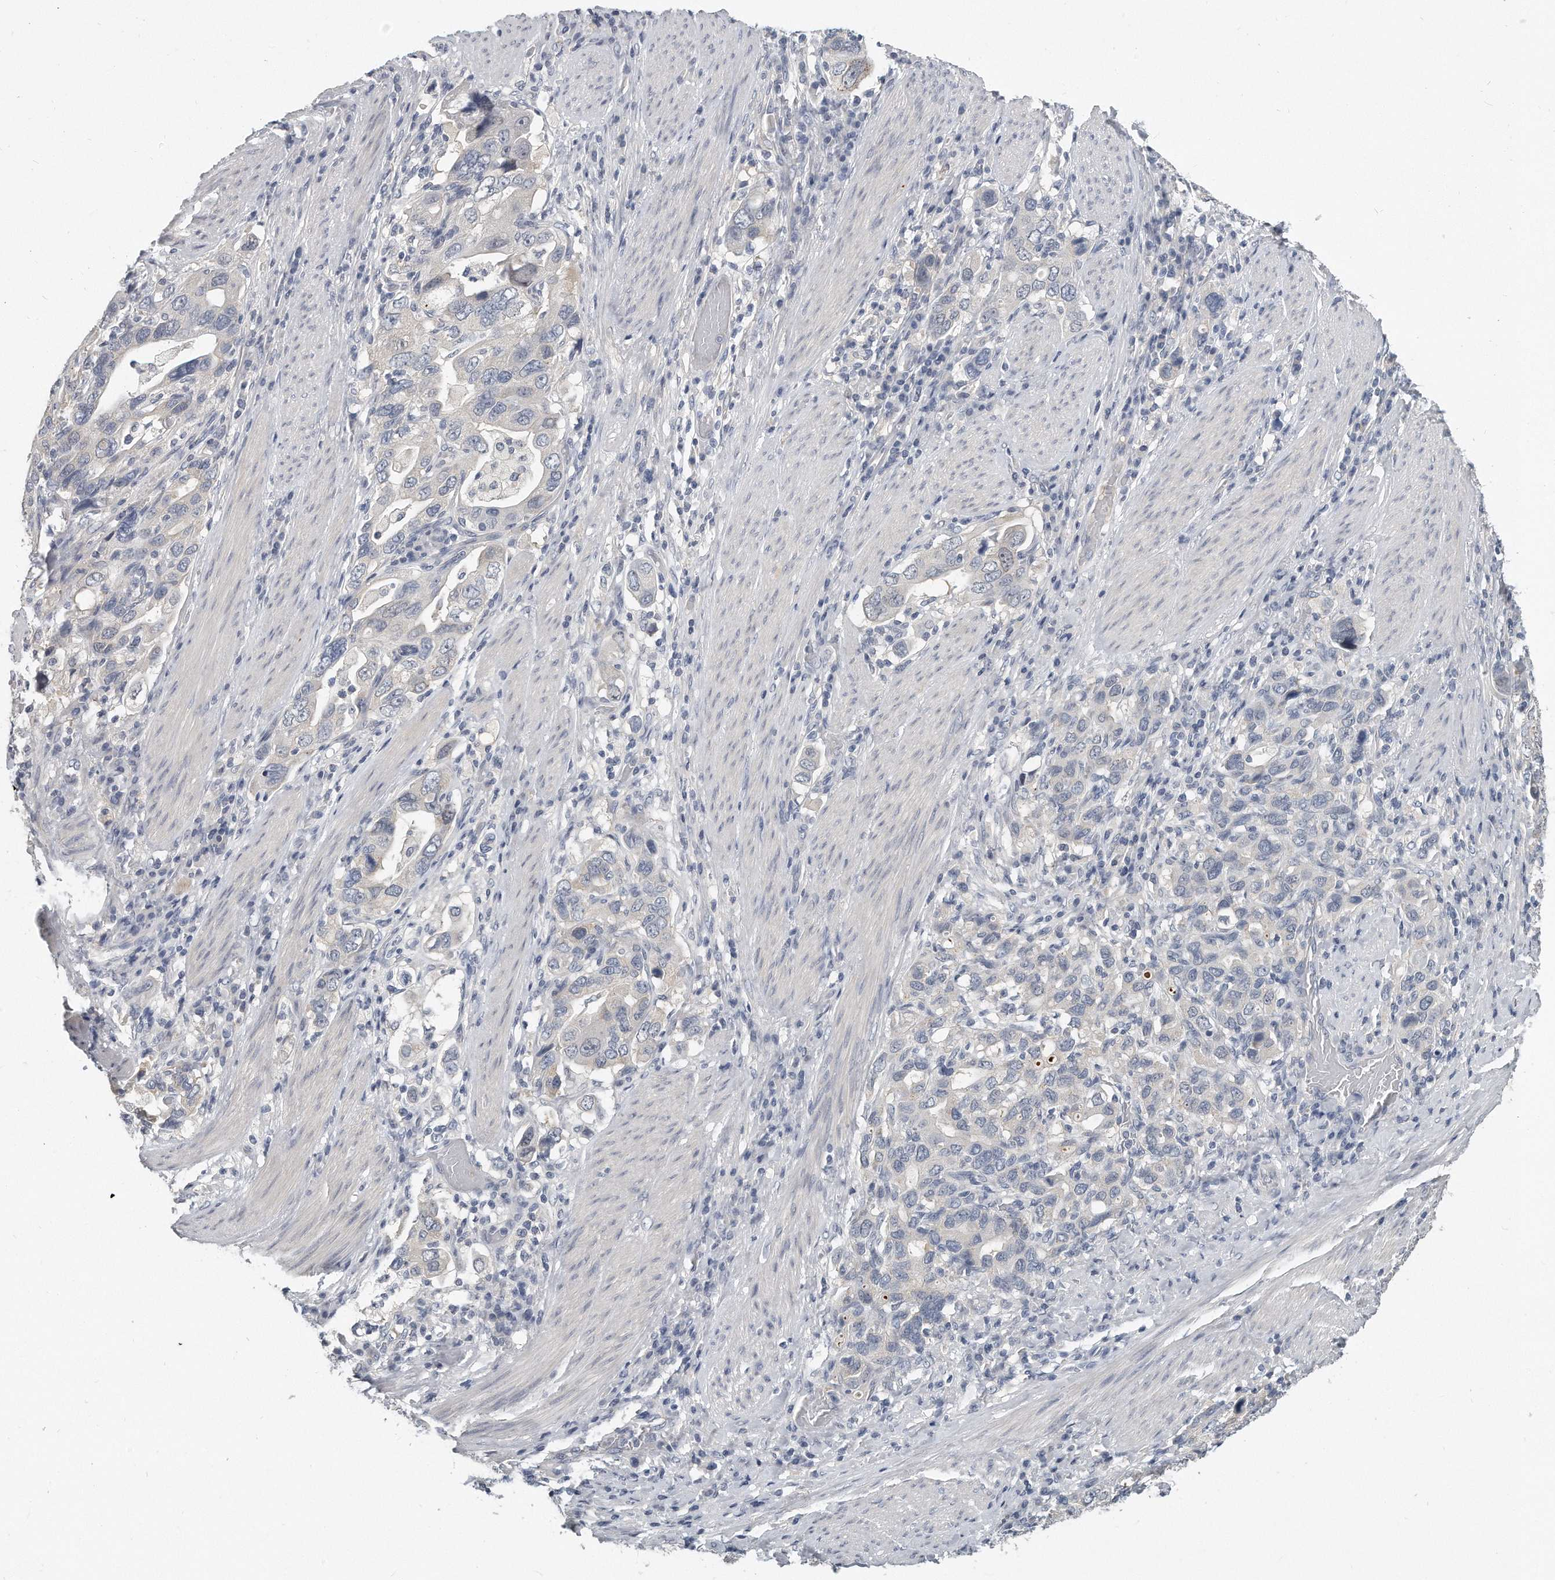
{"staining": {"intensity": "negative", "quantity": "none", "location": "none"}, "tissue": "stomach cancer", "cell_type": "Tumor cells", "image_type": "cancer", "snomed": [{"axis": "morphology", "description": "Adenocarcinoma, NOS"}, {"axis": "topography", "description": "Stomach, upper"}], "caption": "Immunohistochemistry photomicrograph of neoplastic tissue: adenocarcinoma (stomach) stained with DAB (3,3'-diaminobenzidine) demonstrates no significant protein expression in tumor cells.", "gene": "KLHL7", "patient": {"sex": "male", "age": 62}}